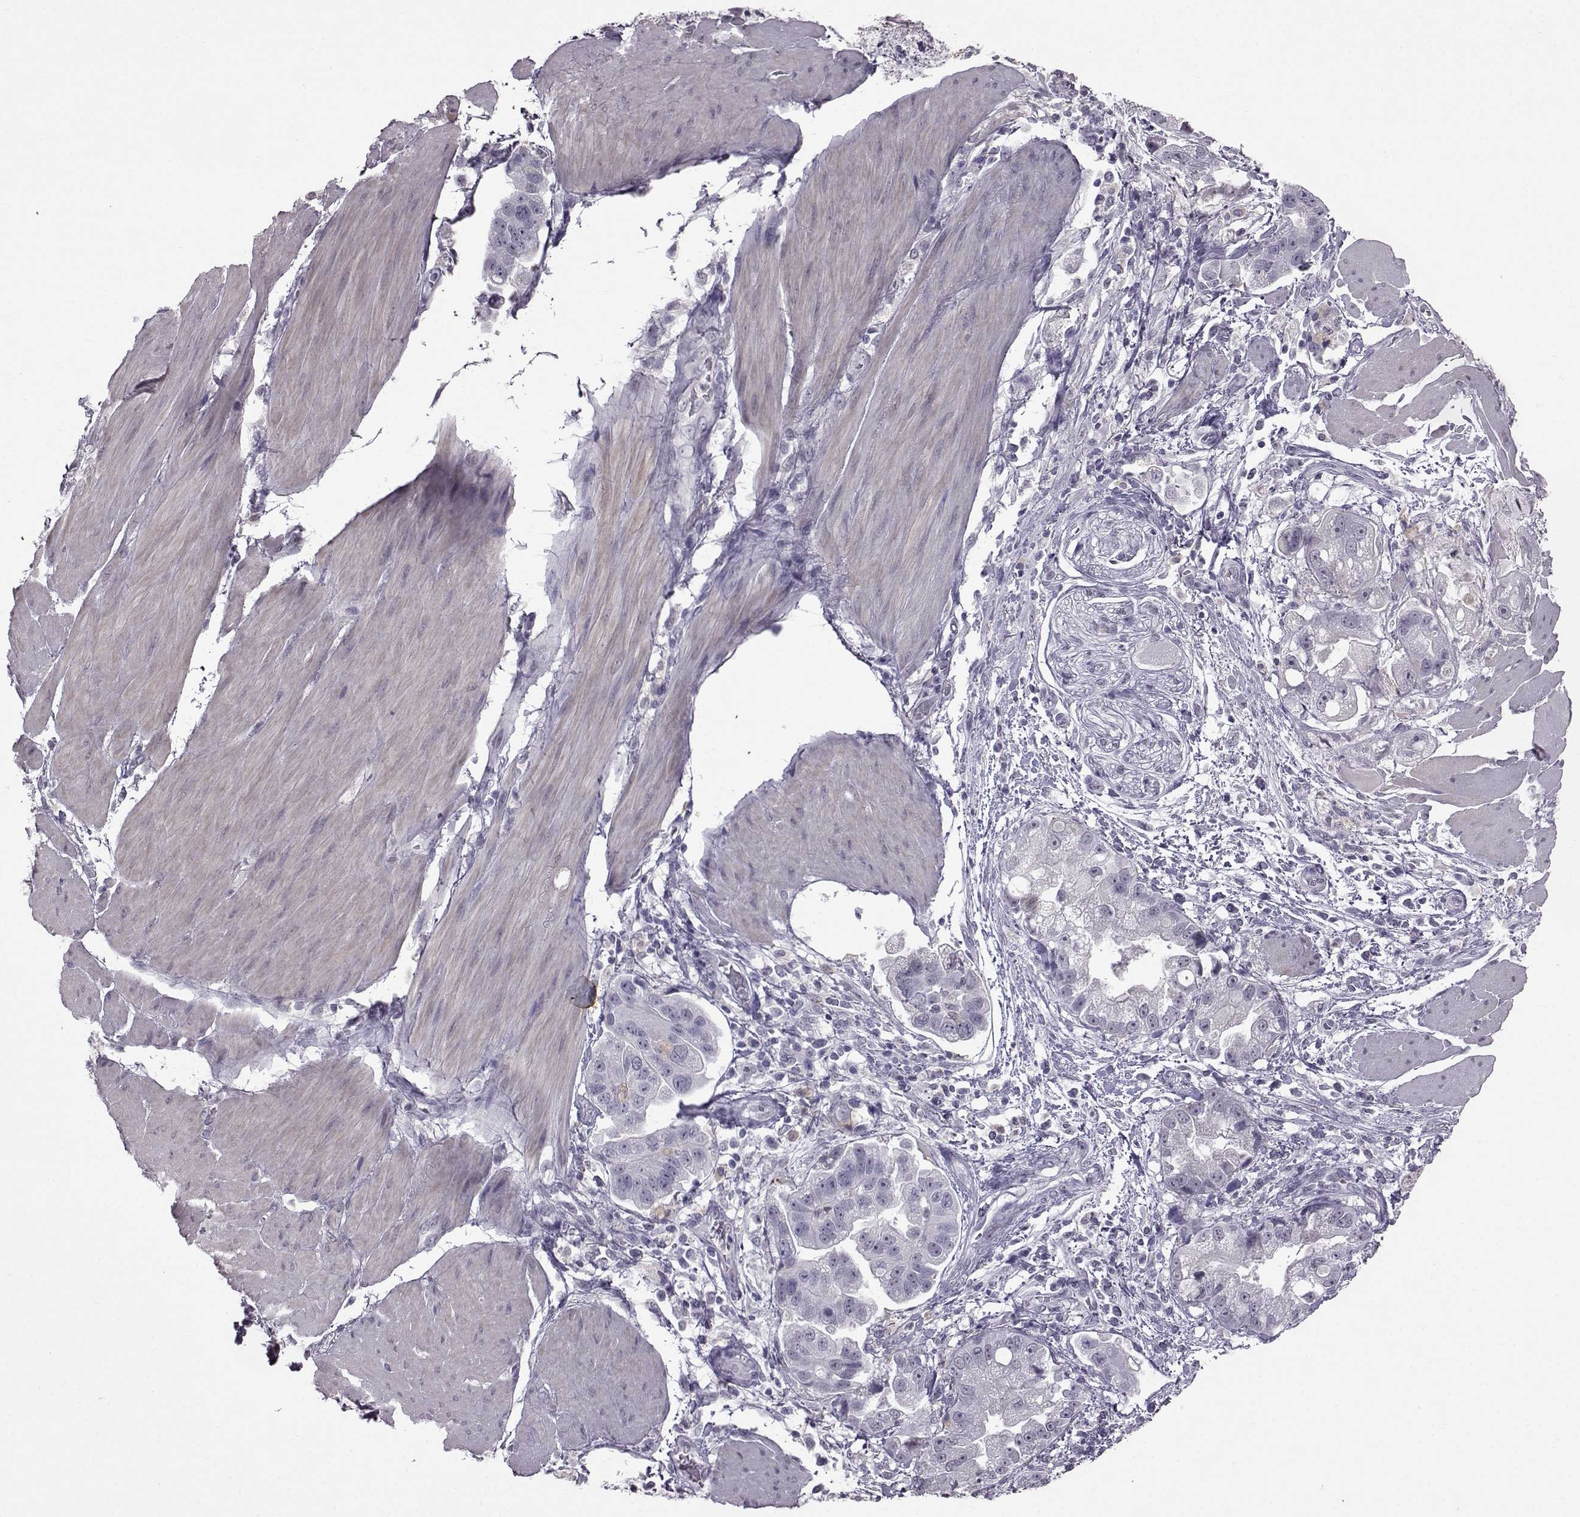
{"staining": {"intensity": "negative", "quantity": "none", "location": "none"}, "tissue": "stomach cancer", "cell_type": "Tumor cells", "image_type": "cancer", "snomed": [{"axis": "morphology", "description": "Adenocarcinoma, NOS"}, {"axis": "topography", "description": "Stomach"}], "caption": "Immunohistochemistry (IHC) micrograph of neoplastic tissue: human stomach cancer (adenocarcinoma) stained with DAB (3,3'-diaminobenzidine) reveals no significant protein expression in tumor cells.", "gene": "SLC28A2", "patient": {"sex": "male", "age": 59}}